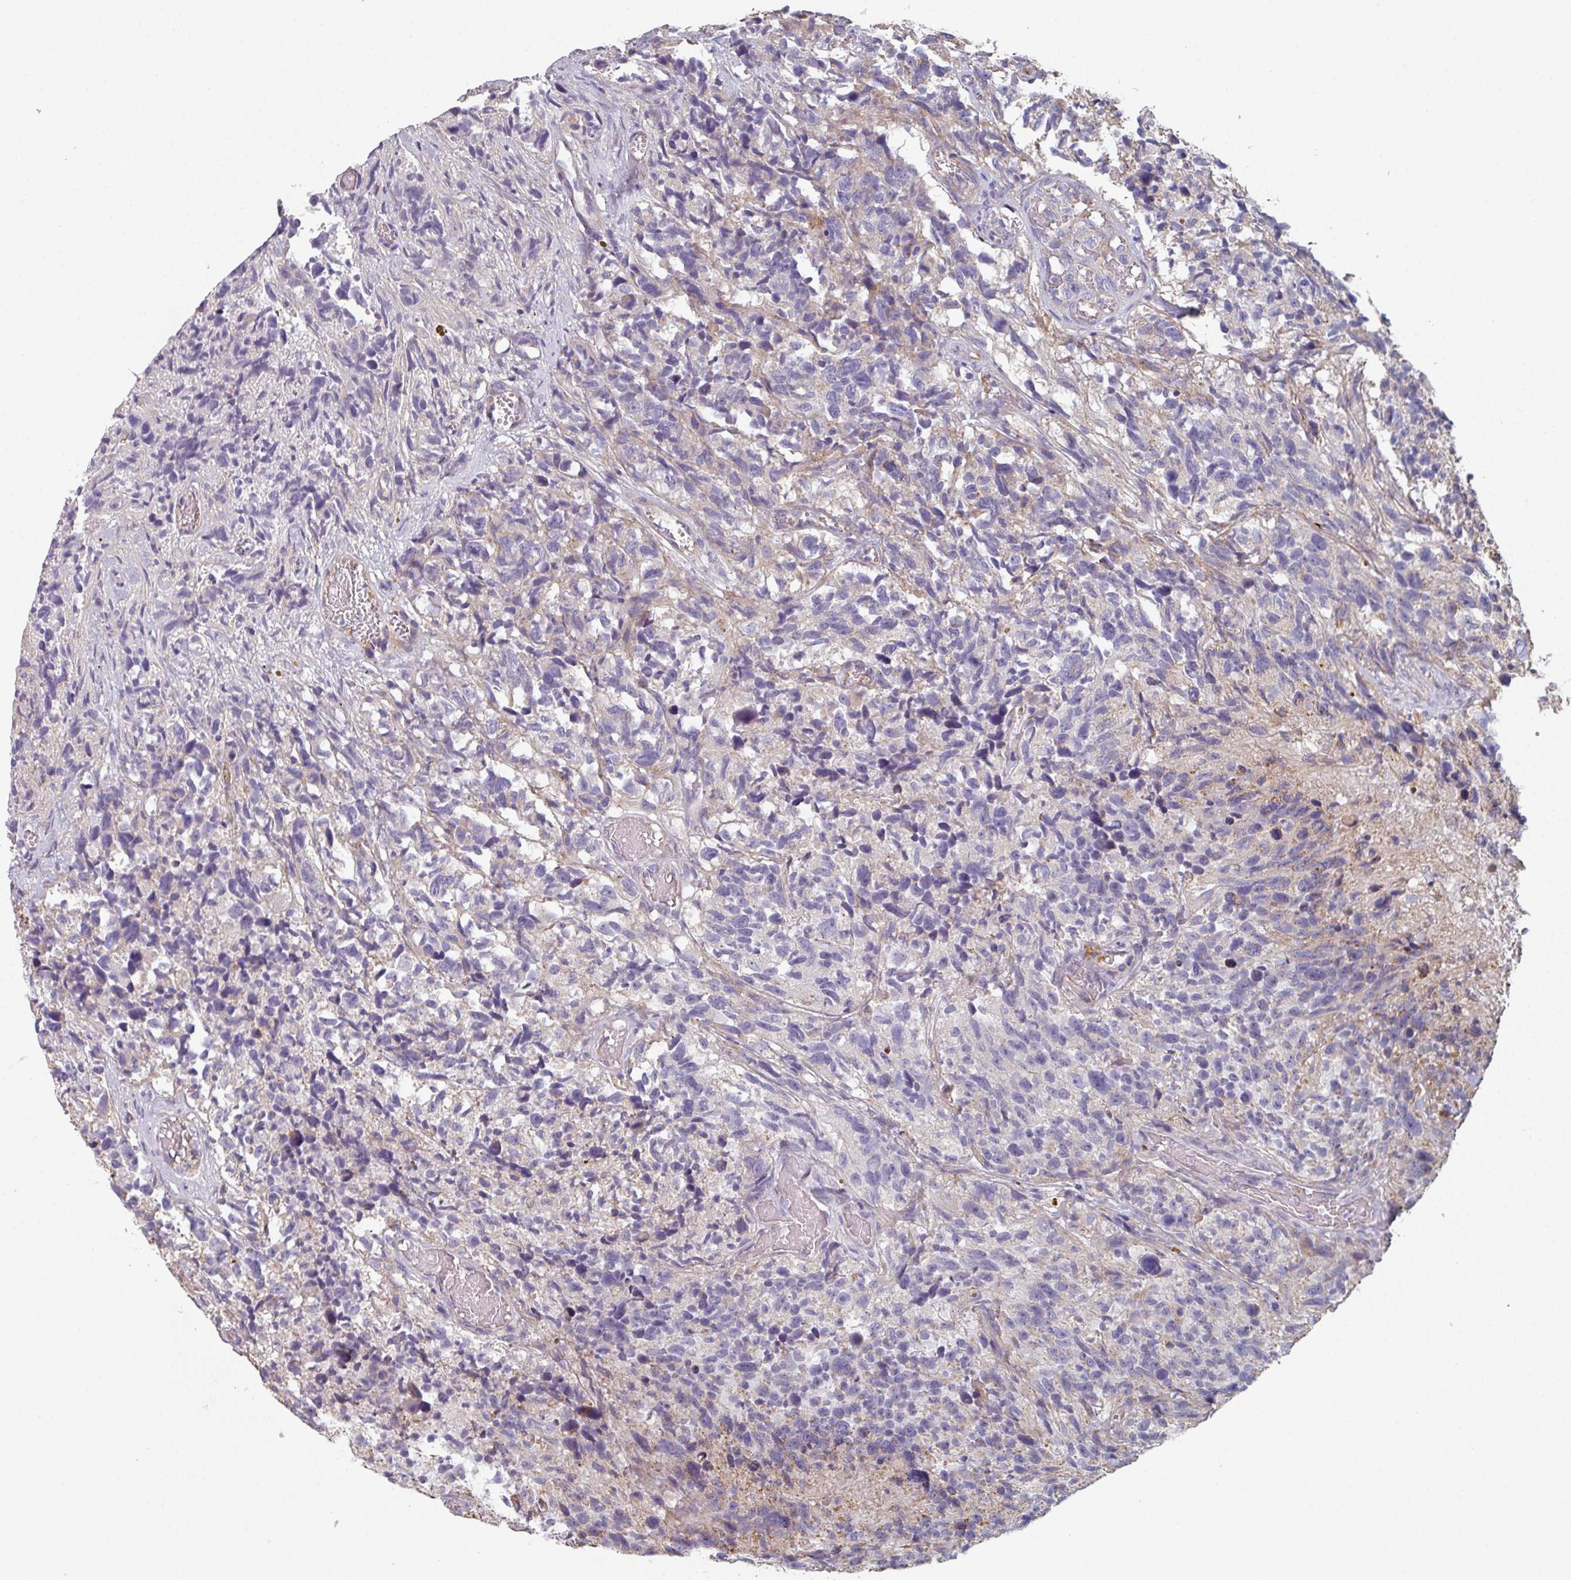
{"staining": {"intensity": "negative", "quantity": "none", "location": "none"}, "tissue": "glioma", "cell_type": "Tumor cells", "image_type": "cancer", "snomed": [{"axis": "morphology", "description": "Glioma, malignant, High grade"}, {"axis": "topography", "description": "Brain"}], "caption": "Glioma was stained to show a protein in brown. There is no significant positivity in tumor cells.", "gene": "GSTA4", "patient": {"sex": "male", "age": 69}}